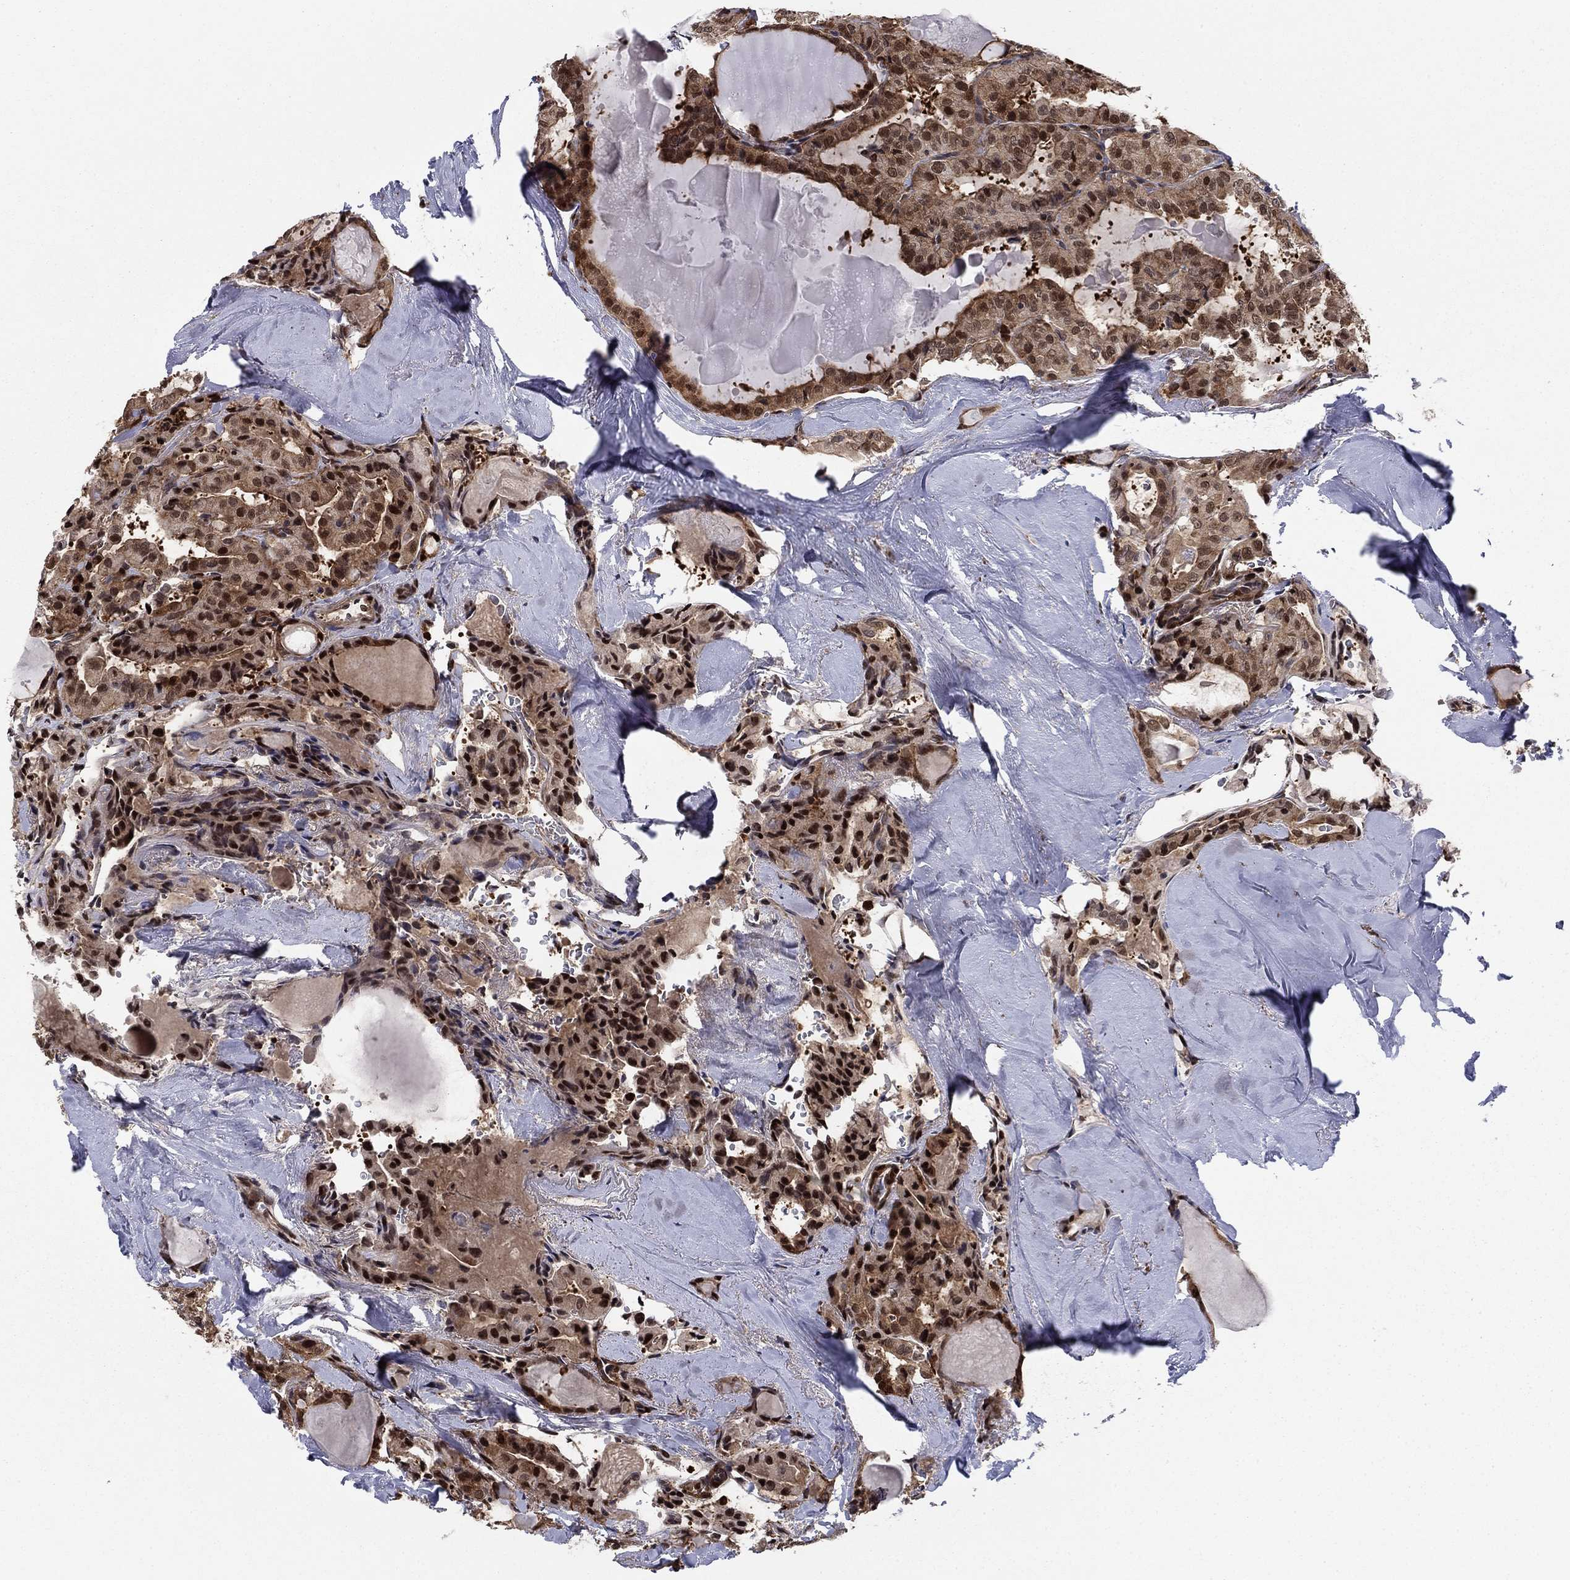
{"staining": {"intensity": "strong", "quantity": "25%-75%", "location": "cytoplasmic/membranous,nuclear"}, "tissue": "thyroid cancer", "cell_type": "Tumor cells", "image_type": "cancer", "snomed": [{"axis": "morphology", "description": "Papillary adenocarcinoma, NOS"}, {"axis": "topography", "description": "Thyroid gland"}], "caption": "Tumor cells exhibit high levels of strong cytoplasmic/membranous and nuclear positivity in approximately 25%-75% of cells in thyroid cancer (papillary adenocarcinoma). Nuclei are stained in blue.", "gene": "FKBP4", "patient": {"sex": "female", "age": 41}}